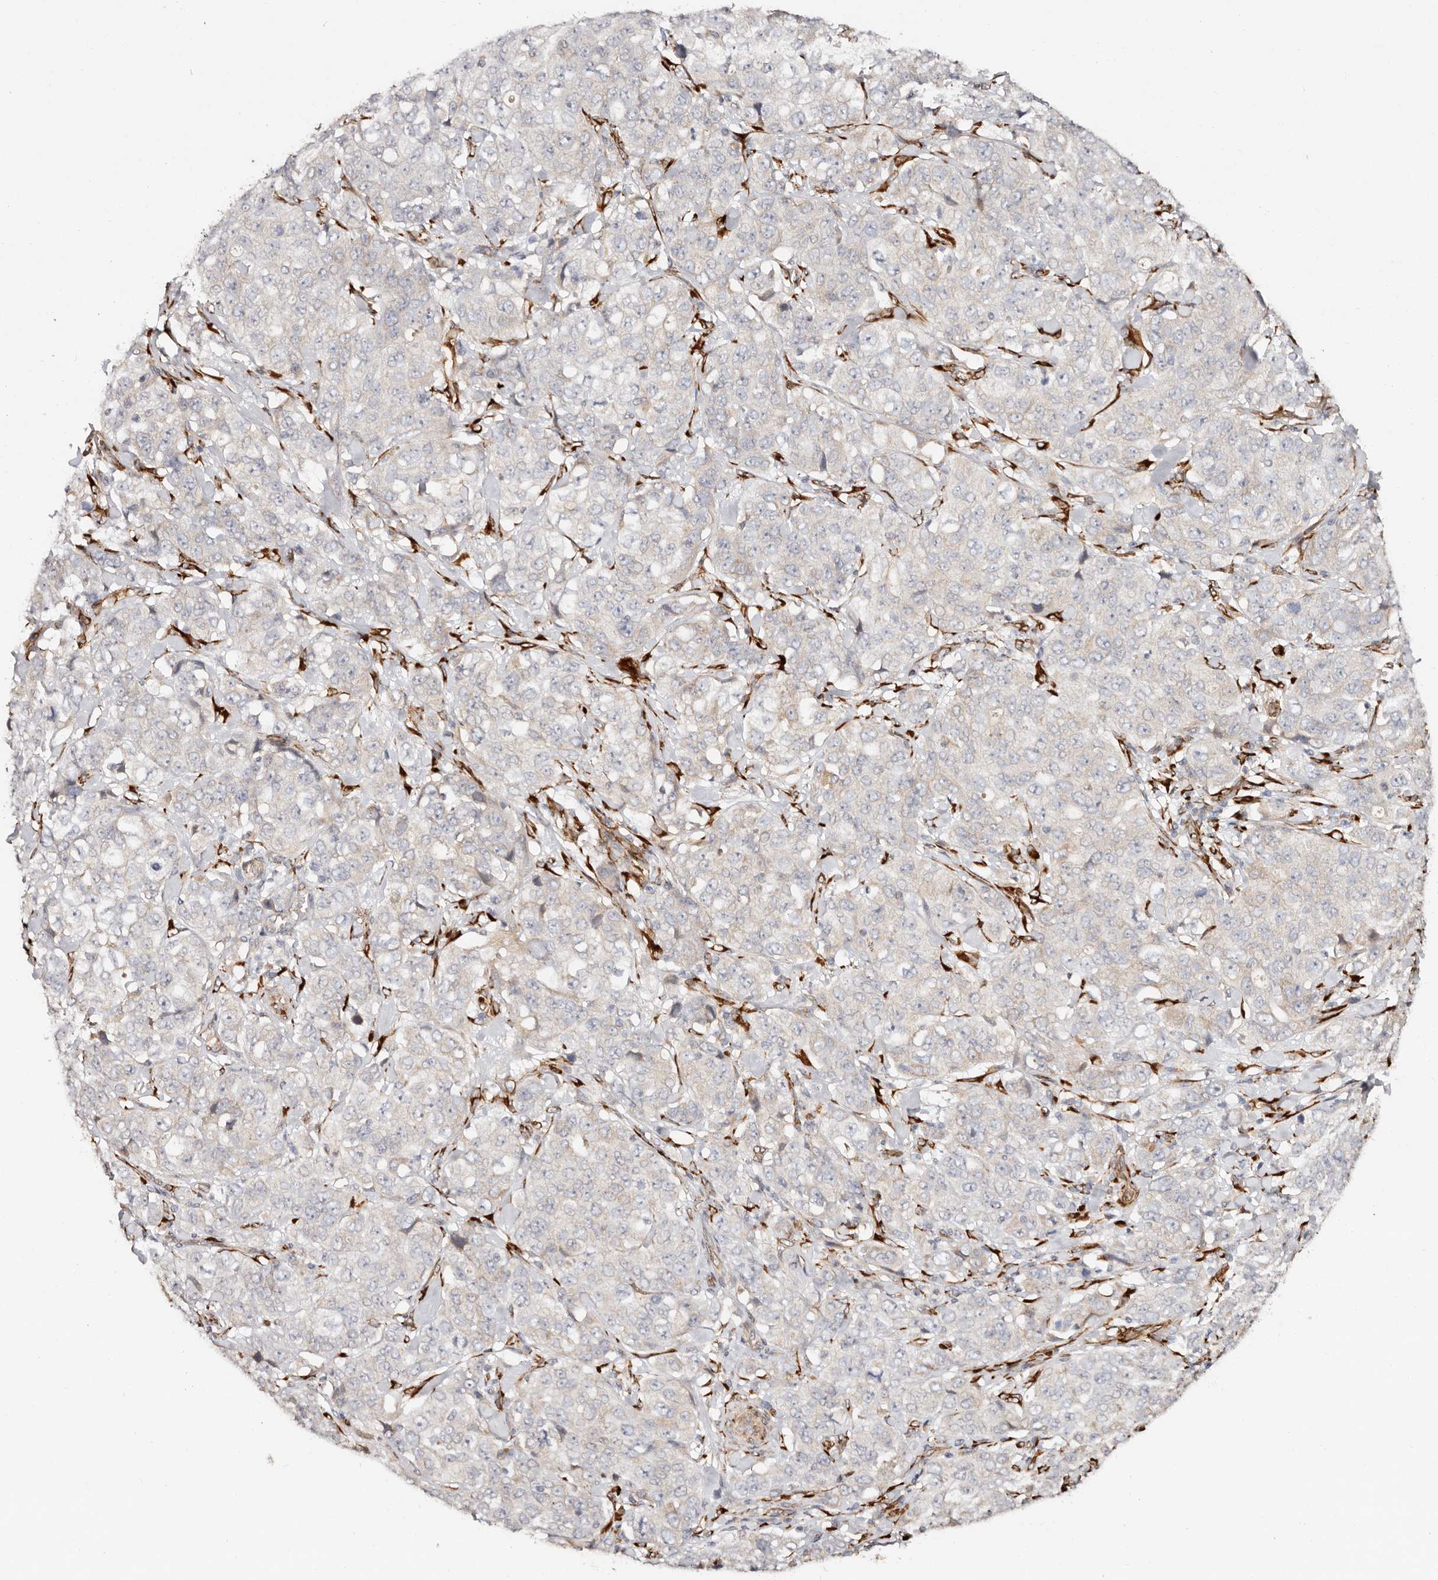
{"staining": {"intensity": "negative", "quantity": "none", "location": "none"}, "tissue": "stomach cancer", "cell_type": "Tumor cells", "image_type": "cancer", "snomed": [{"axis": "morphology", "description": "Adenocarcinoma, NOS"}, {"axis": "topography", "description": "Stomach"}], "caption": "Tumor cells show no significant positivity in adenocarcinoma (stomach).", "gene": "SERPINH1", "patient": {"sex": "male", "age": 48}}